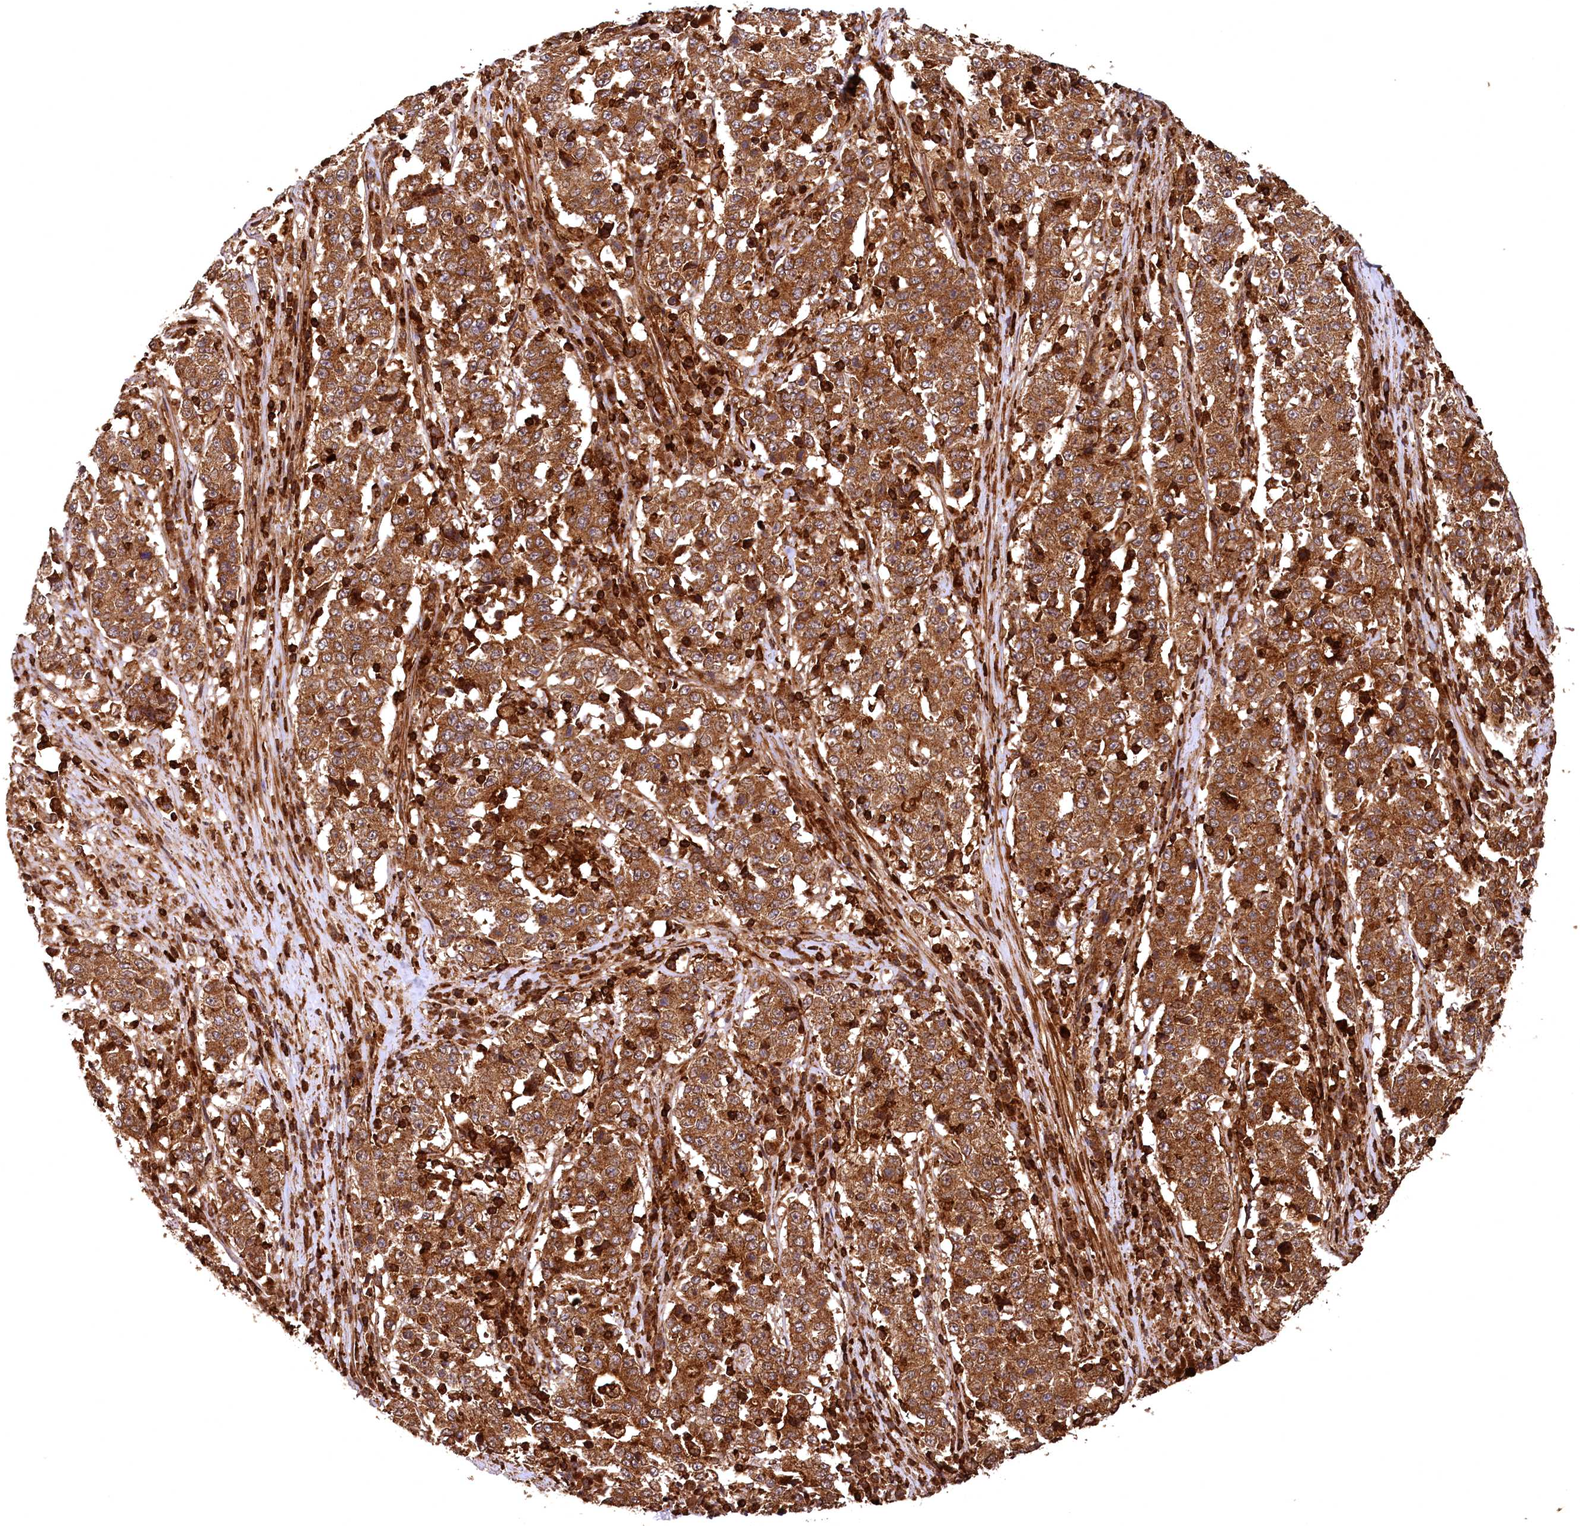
{"staining": {"intensity": "moderate", "quantity": ">75%", "location": "cytoplasmic/membranous"}, "tissue": "stomach cancer", "cell_type": "Tumor cells", "image_type": "cancer", "snomed": [{"axis": "morphology", "description": "Adenocarcinoma, NOS"}, {"axis": "topography", "description": "Stomach"}], "caption": "Immunohistochemistry (IHC) of human adenocarcinoma (stomach) shows medium levels of moderate cytoplasmic/membranous staining in approximately >75% of tumor cells.", "gene": "STUB1", "patient": {"sex": "male", "age": 59}}